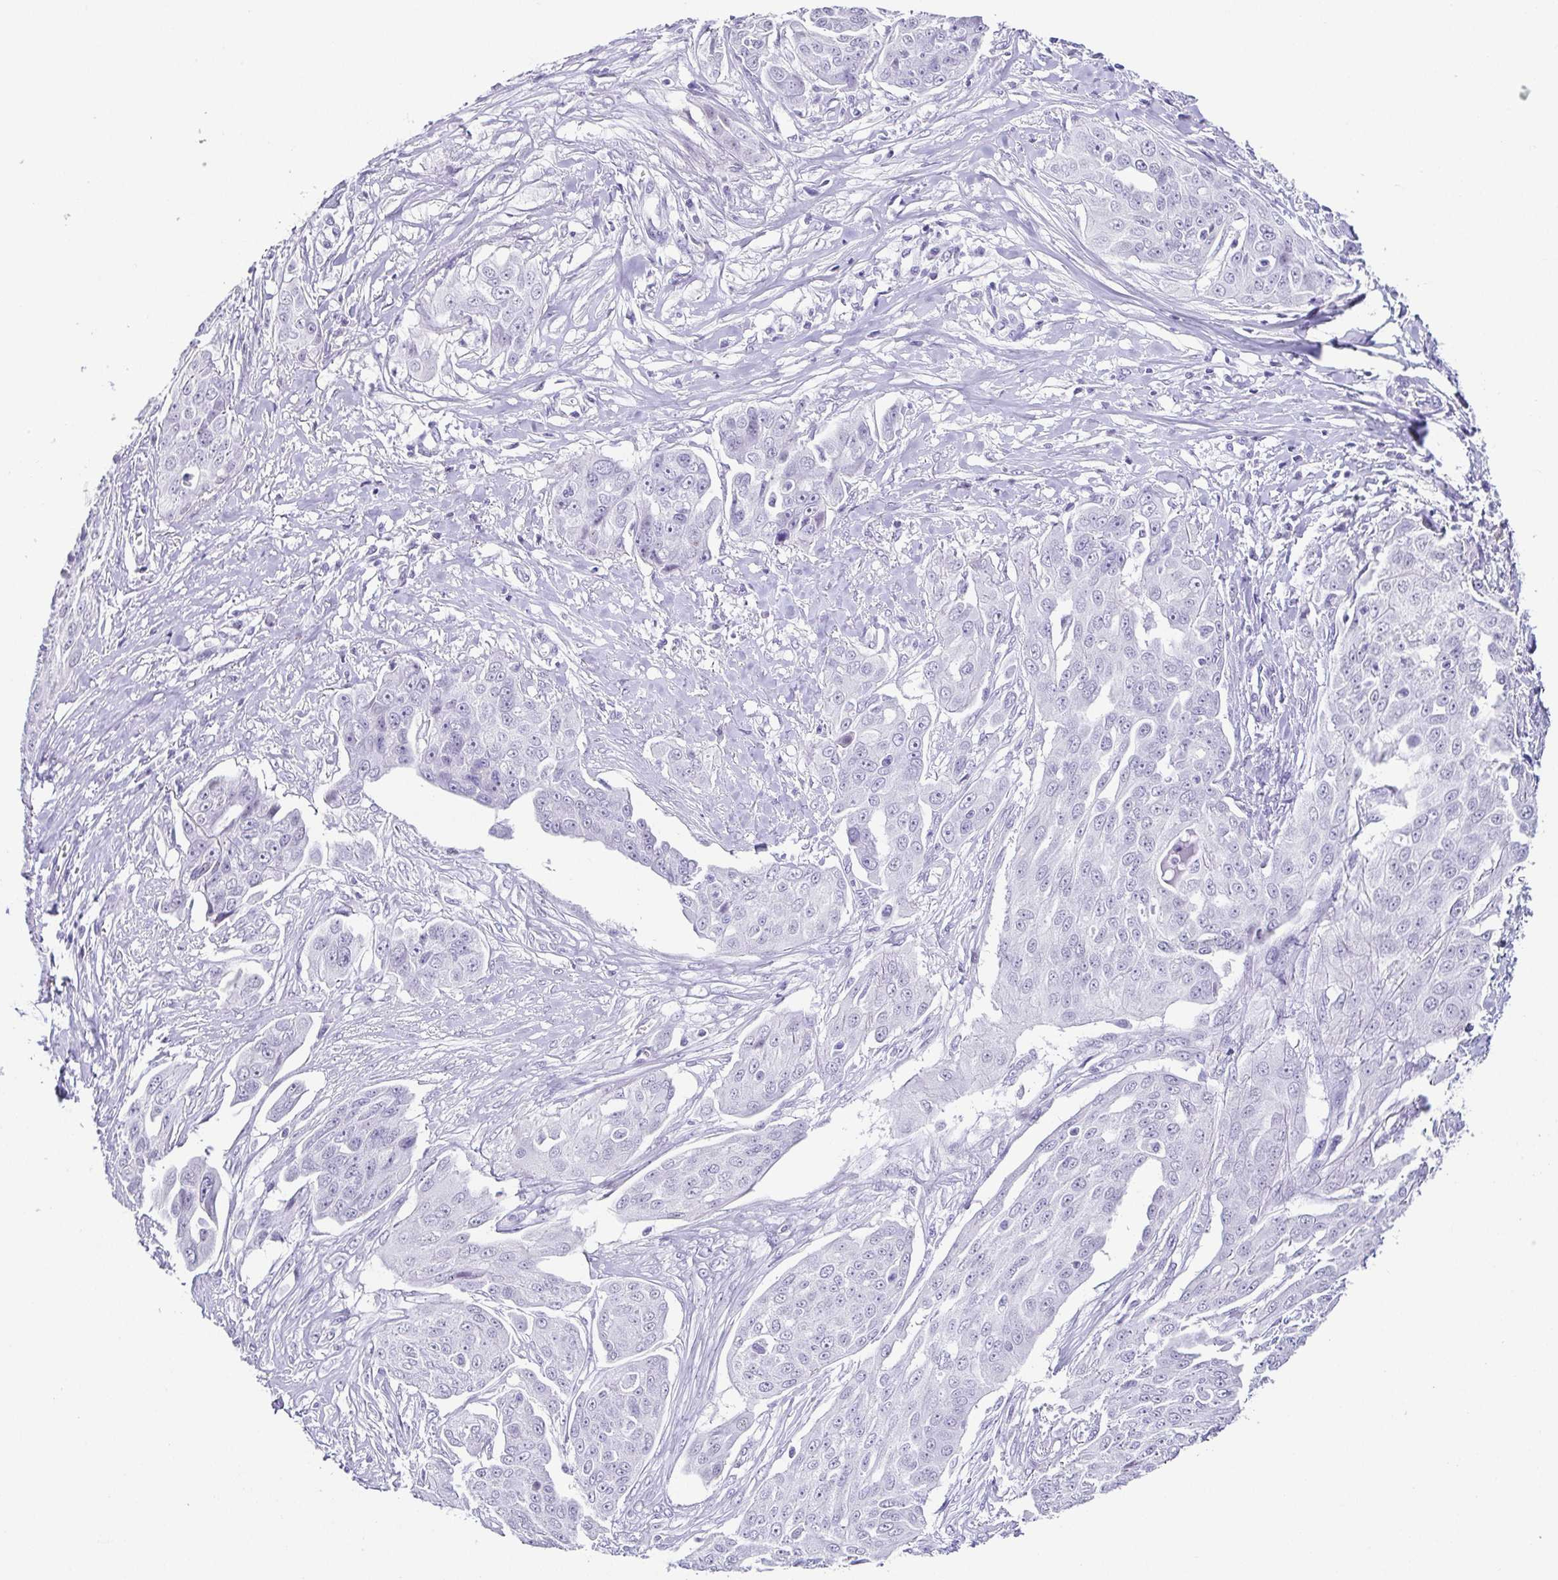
{"staining": {"intensity": "negative", "quantity": "none", "location": "none"}, "tissue": "ovarian cancer", "cell_type": "Tumor cells", "image_type": "cancer", "snomed": [{"axis": "morphology", "description": "Carcinoma, endometroid"}, {"axis": "topography", "description": "Ovary"}], "caption": "High magnification brightfield microscopy of ovarian cancer stained with DAB (3,3'-diaminobenzidine) (brown) and counterstained with hematoxylin (blue): tumor cells show no significant positivity. The staining was performed using DAB (3,3'-diaminobenzidine) to visualize the protein expression in brown, while the nuclei were stained in blue with hematoxylin (Magnification: 20x).", "gene": "ESX1", "patient": {"sex": "female", "age": 70}}